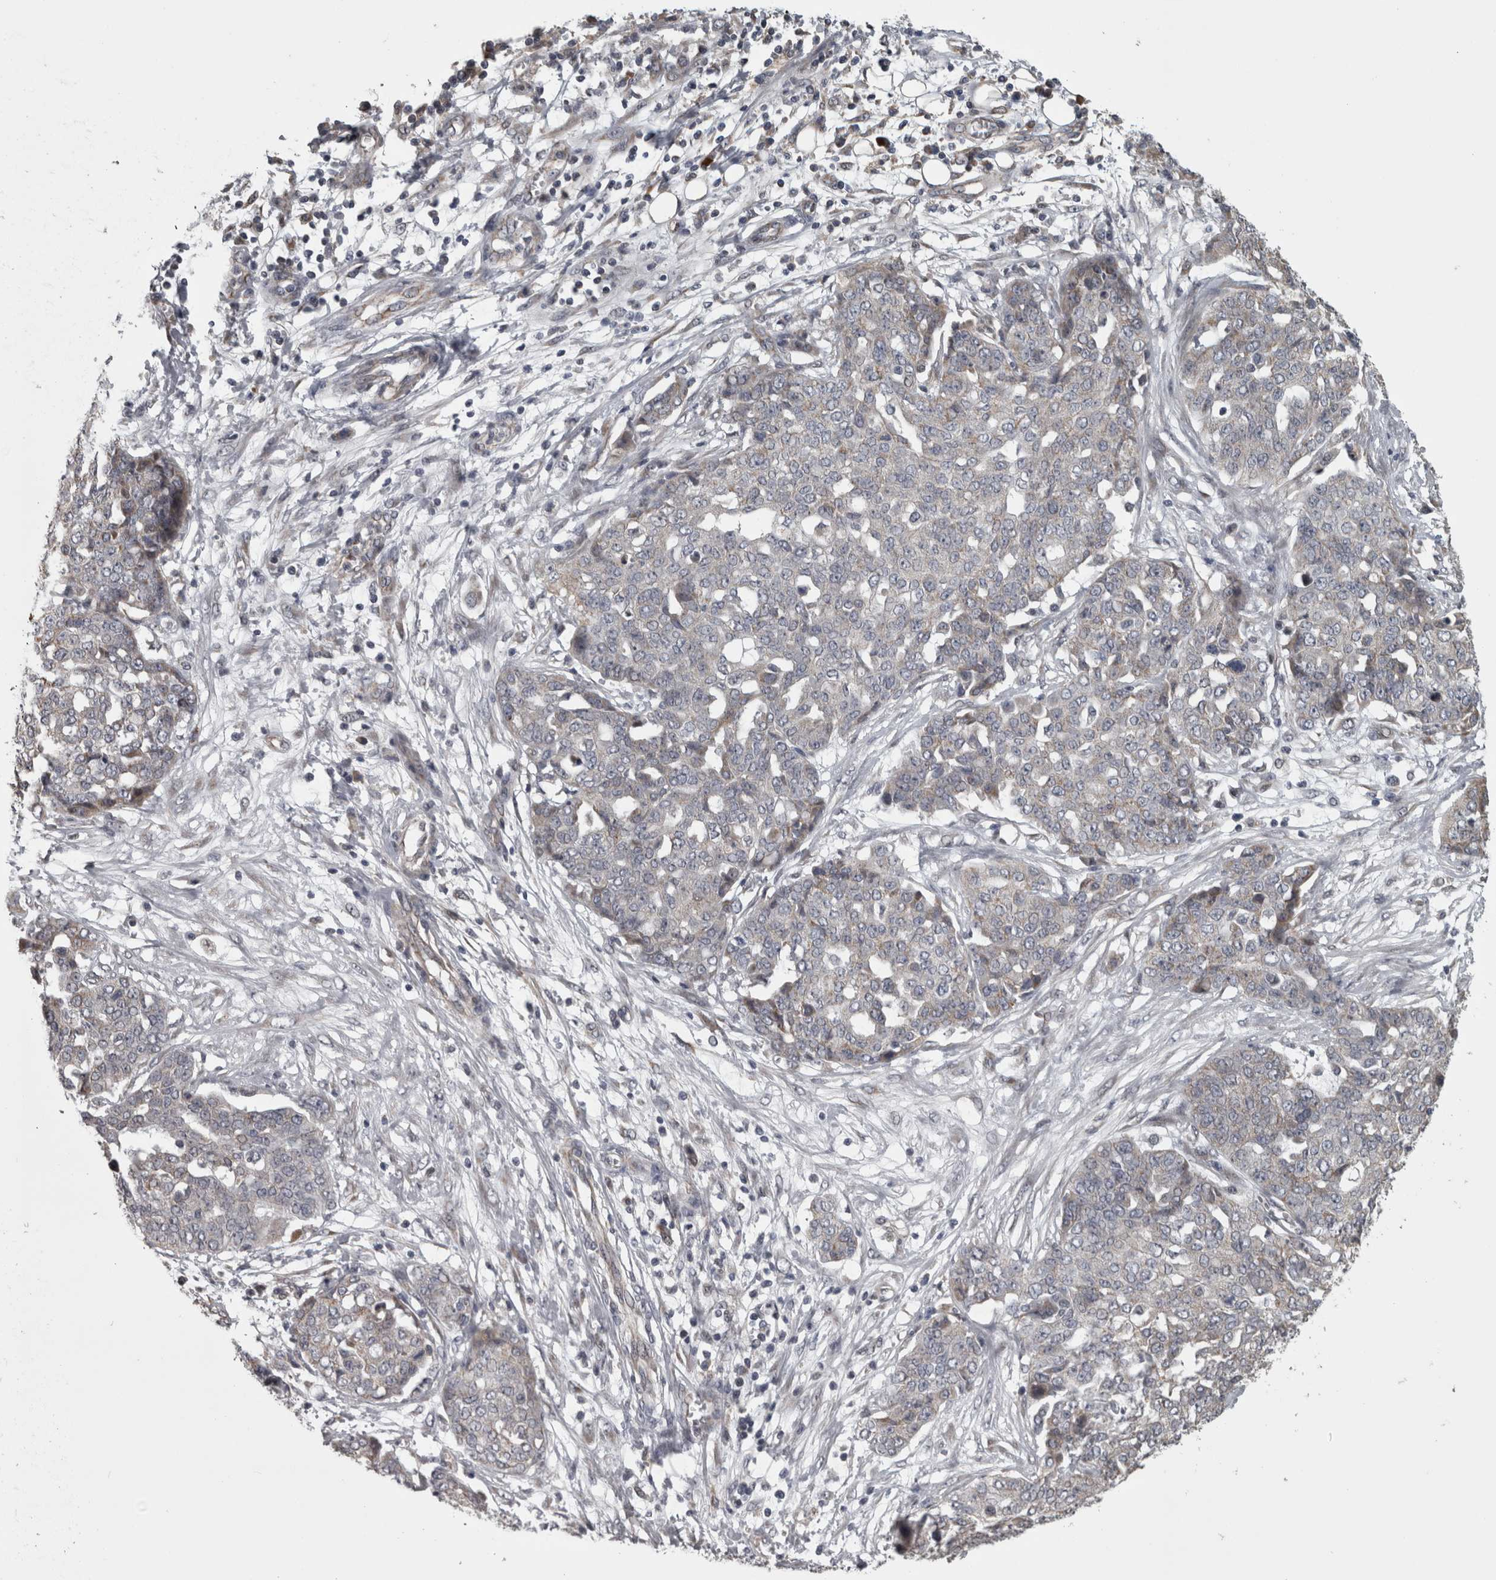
{"staining": {"intensity": "weak", "quantity": "<25%", "location": "cytoplasmic/membranous"}, "tissue": "ovarian cancer", "cell_type": "Tumor cells", "image_type": "cancer", "snomed": [{"axis": "morphology", "description": "Cystadenocarcinoma, serous, NOS"}, {"axis": "topography", "description": "Soft tissue"}, {"axis": "topography", "description": "Ovary"}], "caption": "DAB (3,3'-diaminobenzidine) immunohistochemical staining of human ovarian serous cystadenocarcinoma reveals no significant positivity in tumor cells.", "gene": "DBT", "patient": {"sex": "female", "age": 57}}